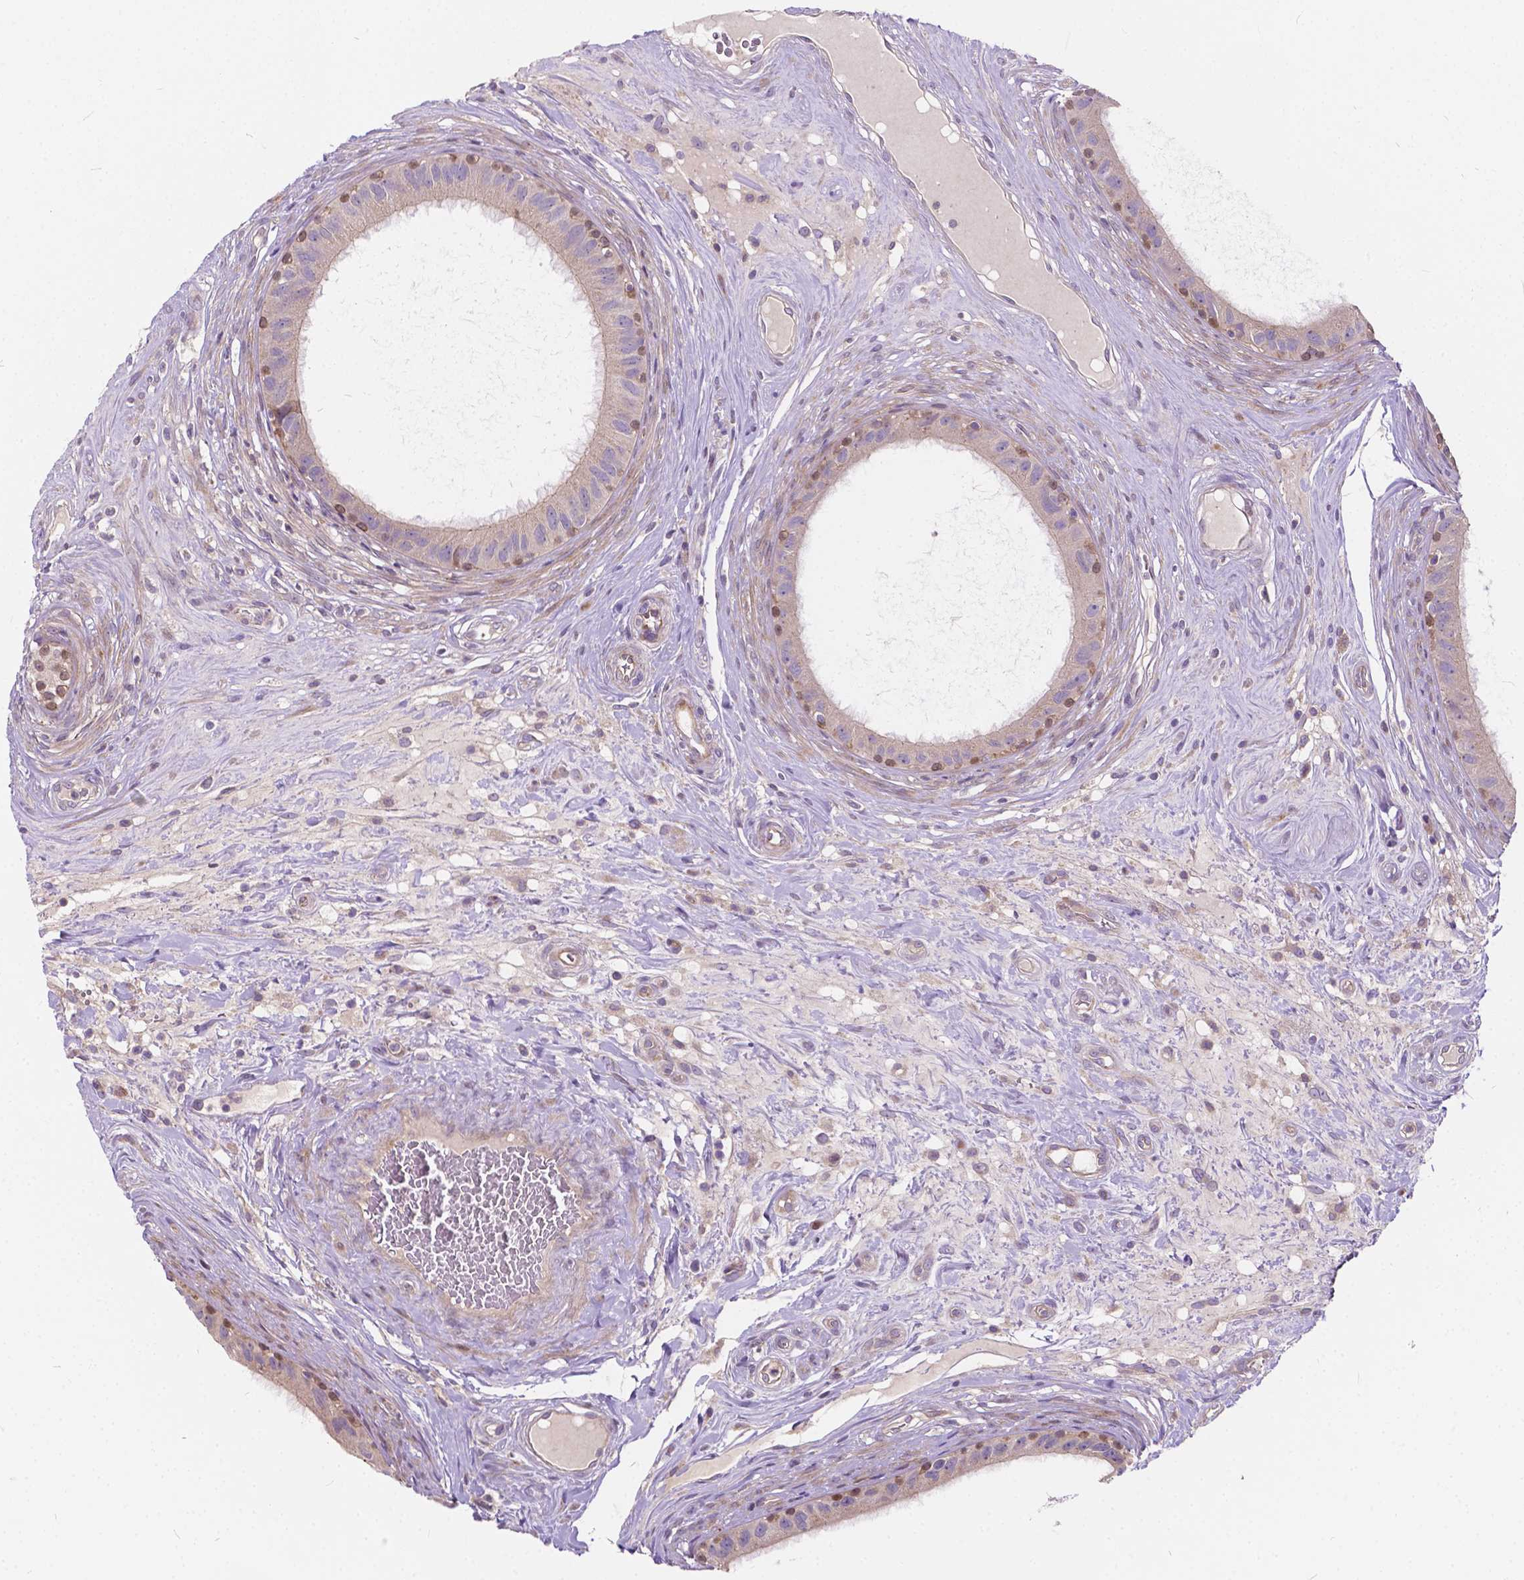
{"staining": {"intensity": "moderate", "quantity": "25%-75%", "location": "nuclear"}, "tissue": "epididymis", "cell_type": "Glandular cells", "image_type": "normal", "snomed": [{"axis": "morphology", "description": "Normal tissue, NOS"}, {"axis": "topography", "description": "Epididymis"}], "caption": "Immunohistochemical staining of unremarkable epididymis displays 25%-75% levels of moderate nuclear protein positivity in approximately 25%-75% of glandular cells. (IHC, brightfield microscopy, high magnification).", "gene": "INPP5E", "patient": {"sex": "male", "age": 59}}